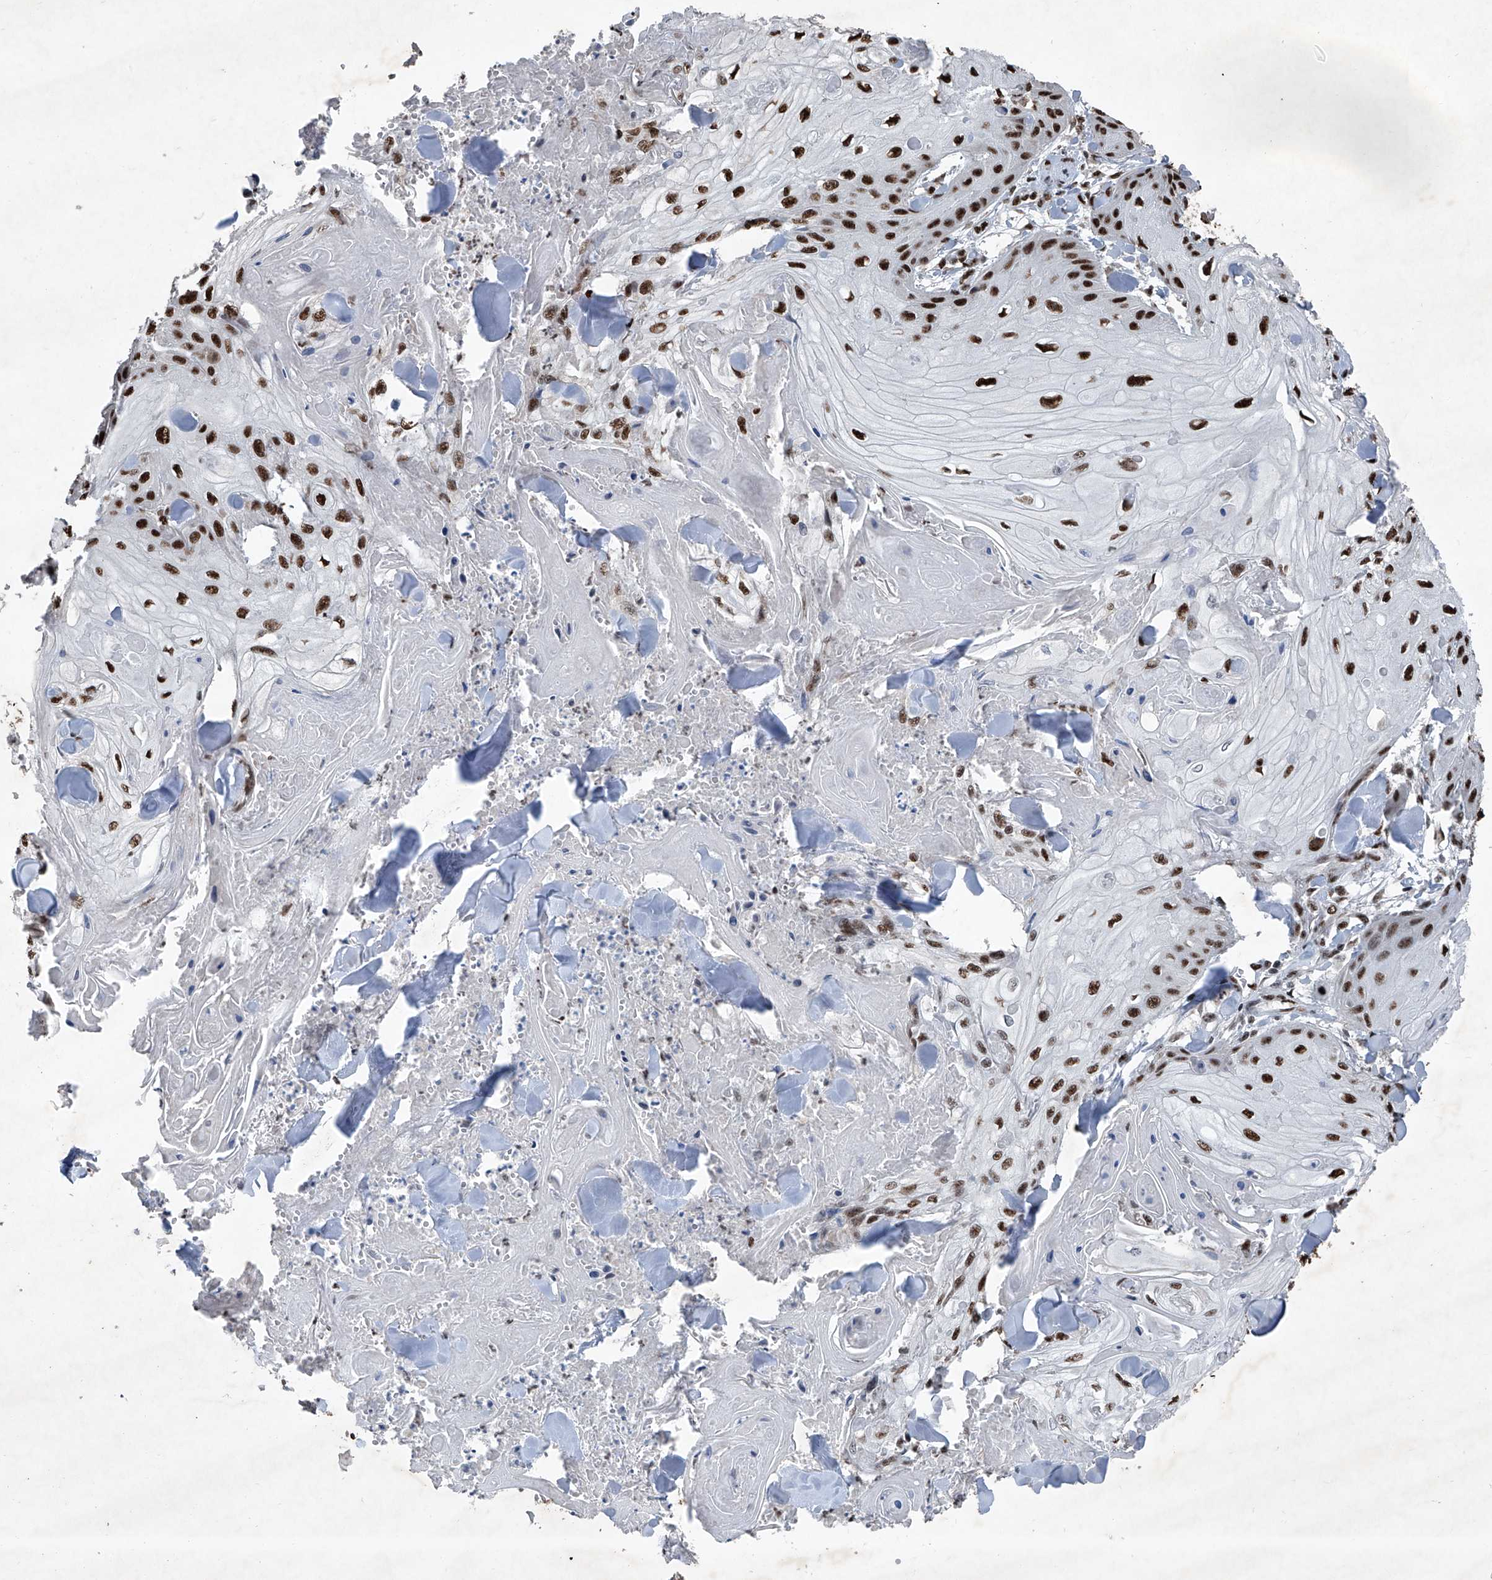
{"staining": {"intensity": "strong", "quantity": ">75%", "location": "nuclear"}, "tissue": "skin cancer", "cell_type": "Tumor cells", "image_type": "cancer", "snomed": [{"axis": "morphology", "description": "Squamous cell carcinoma, NOS"}, {"axis": "topography", "description": "Skin"}], "caption": "Skin cancer (squamous cell carcinoma) stained with immunohistochemistry (IHC) demonstrates strong nuclear positivity in about >75% of tumor cells.", "gene": "DDX39B", "patient": {"sex": "male", "age": 74}}